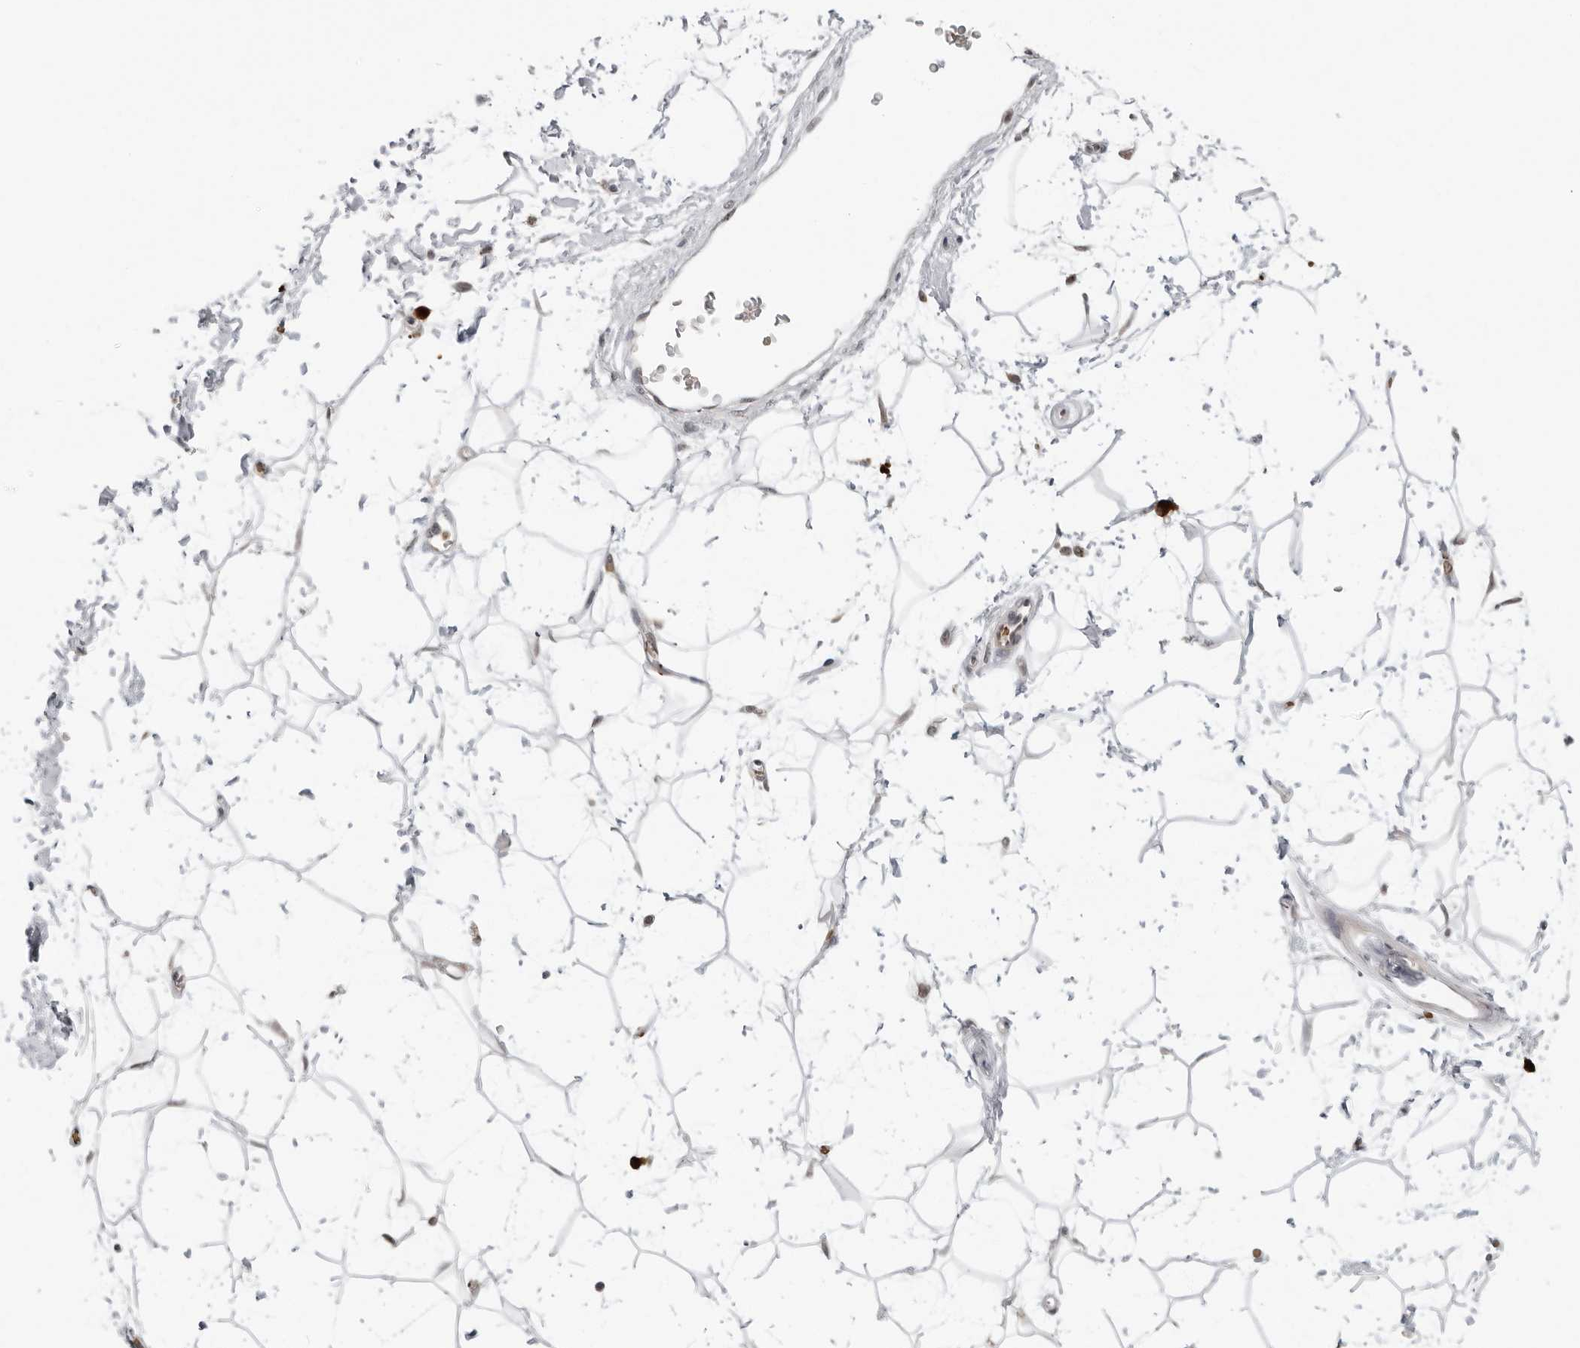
{"staining": {"intensity": "negative", "quantity": "none", "location": "none"}, "tissue": "adipose tissue", "cell_type": "Adipocytes", "image_type": "normal", "snomed": [{"axis": "morphology", "description": "Normal tissue, NOS"}, {"axis": "topography", "description": "Soft tissue"}], "caption": "Adipocytes show no significant positivity in benign adipose tissue. Brightfield microscopy of immunohistochemistry stained with DAB (3,3'-diaminobenzidine) (brown) and hematoxylin (blue), captured at high magnification.", "gene": "SUGCT", "patient": {"sex": "male", "age": 72}}